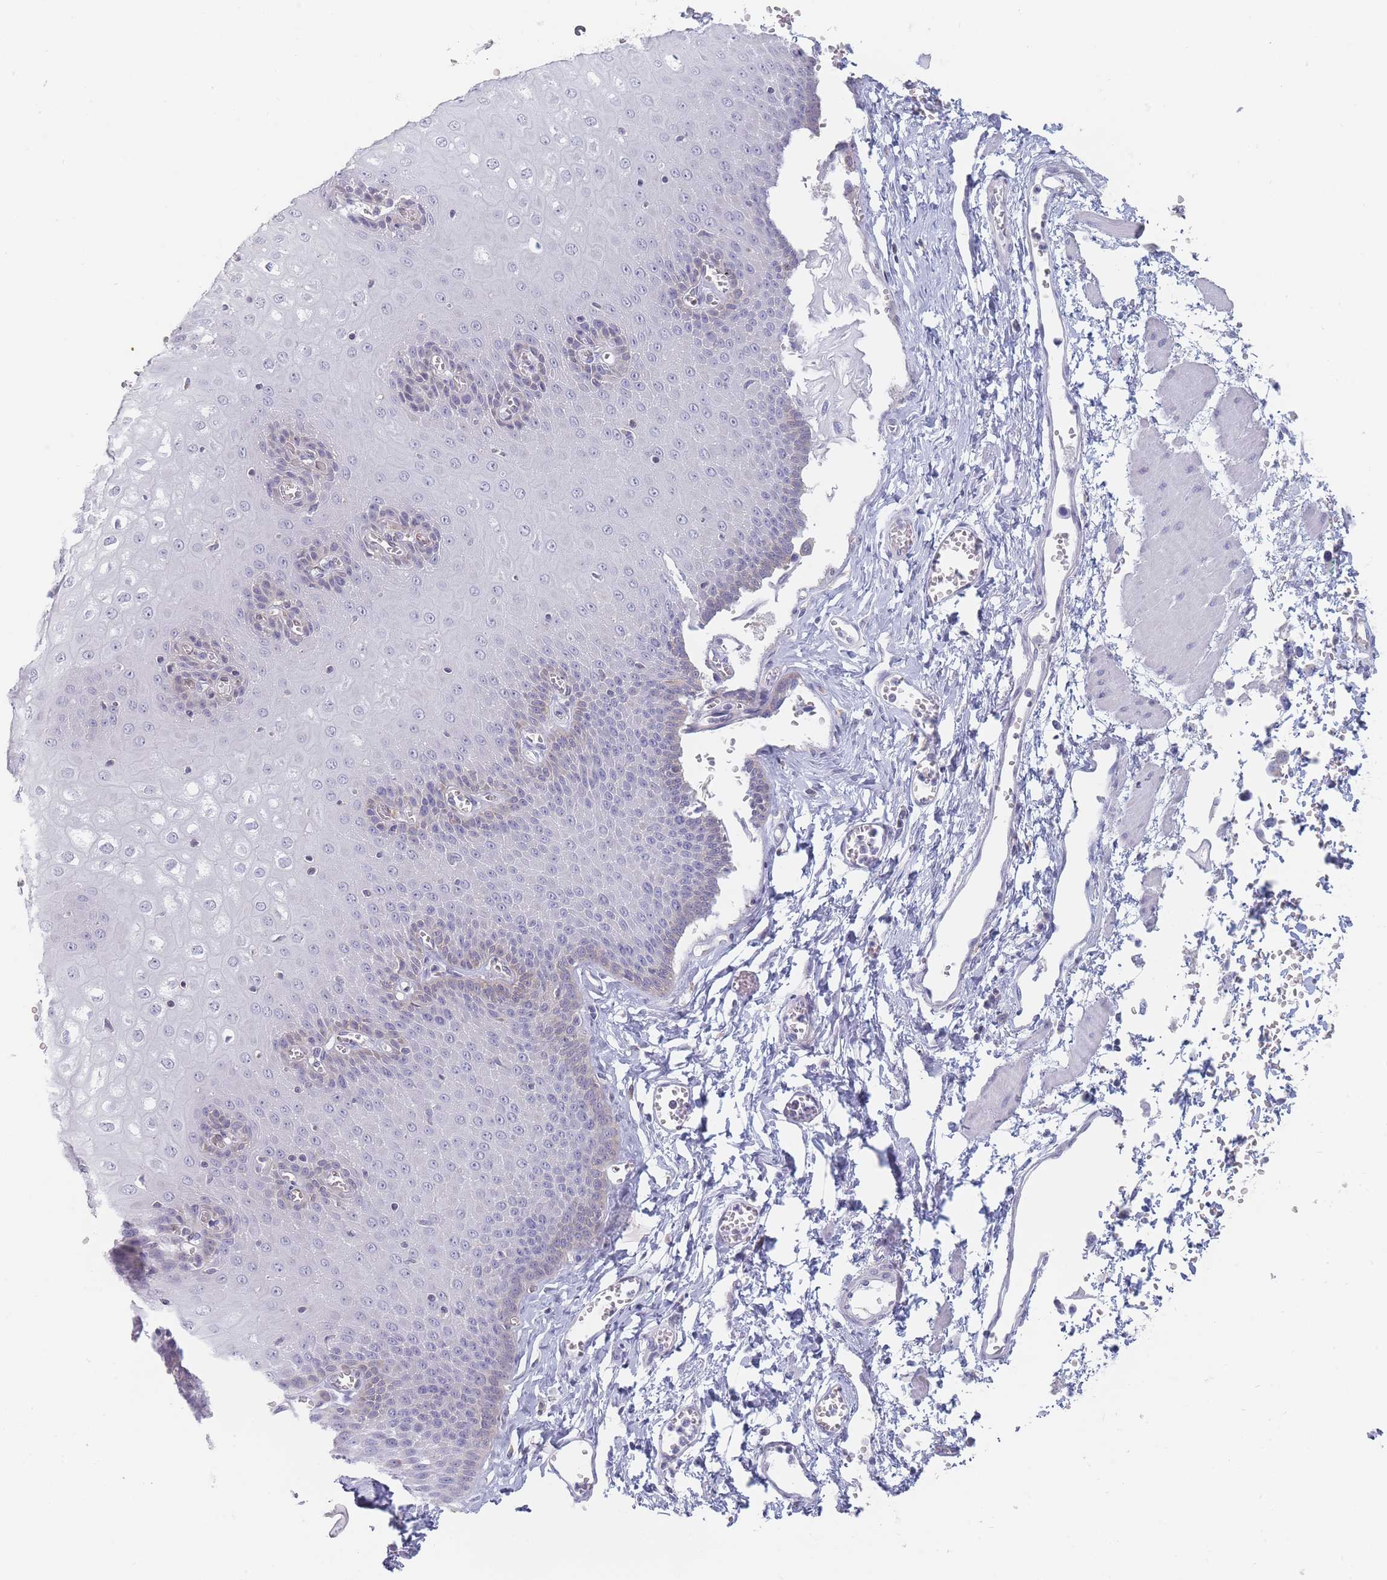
{"staining": {"intensity": "moderate", "quantity": "<25%", "location": "cytoplasmic/membranous"}, "tissue": "esophagus", "cell_type": "Squamous epithelial cells", "image_type": "normal", "snomed": [{"axis": "morphology", "description": "Normal tissue, NOS"}, {"axis": "topography", "description": "Esophagus"}], "caption": "Unremarkable esophagus shows moderate cytoplasmic/membranous positivity in about <25% of squamous epithelial cells.", "gene": "MAP1S", "patient": {"sex": "male", "age": 60}}